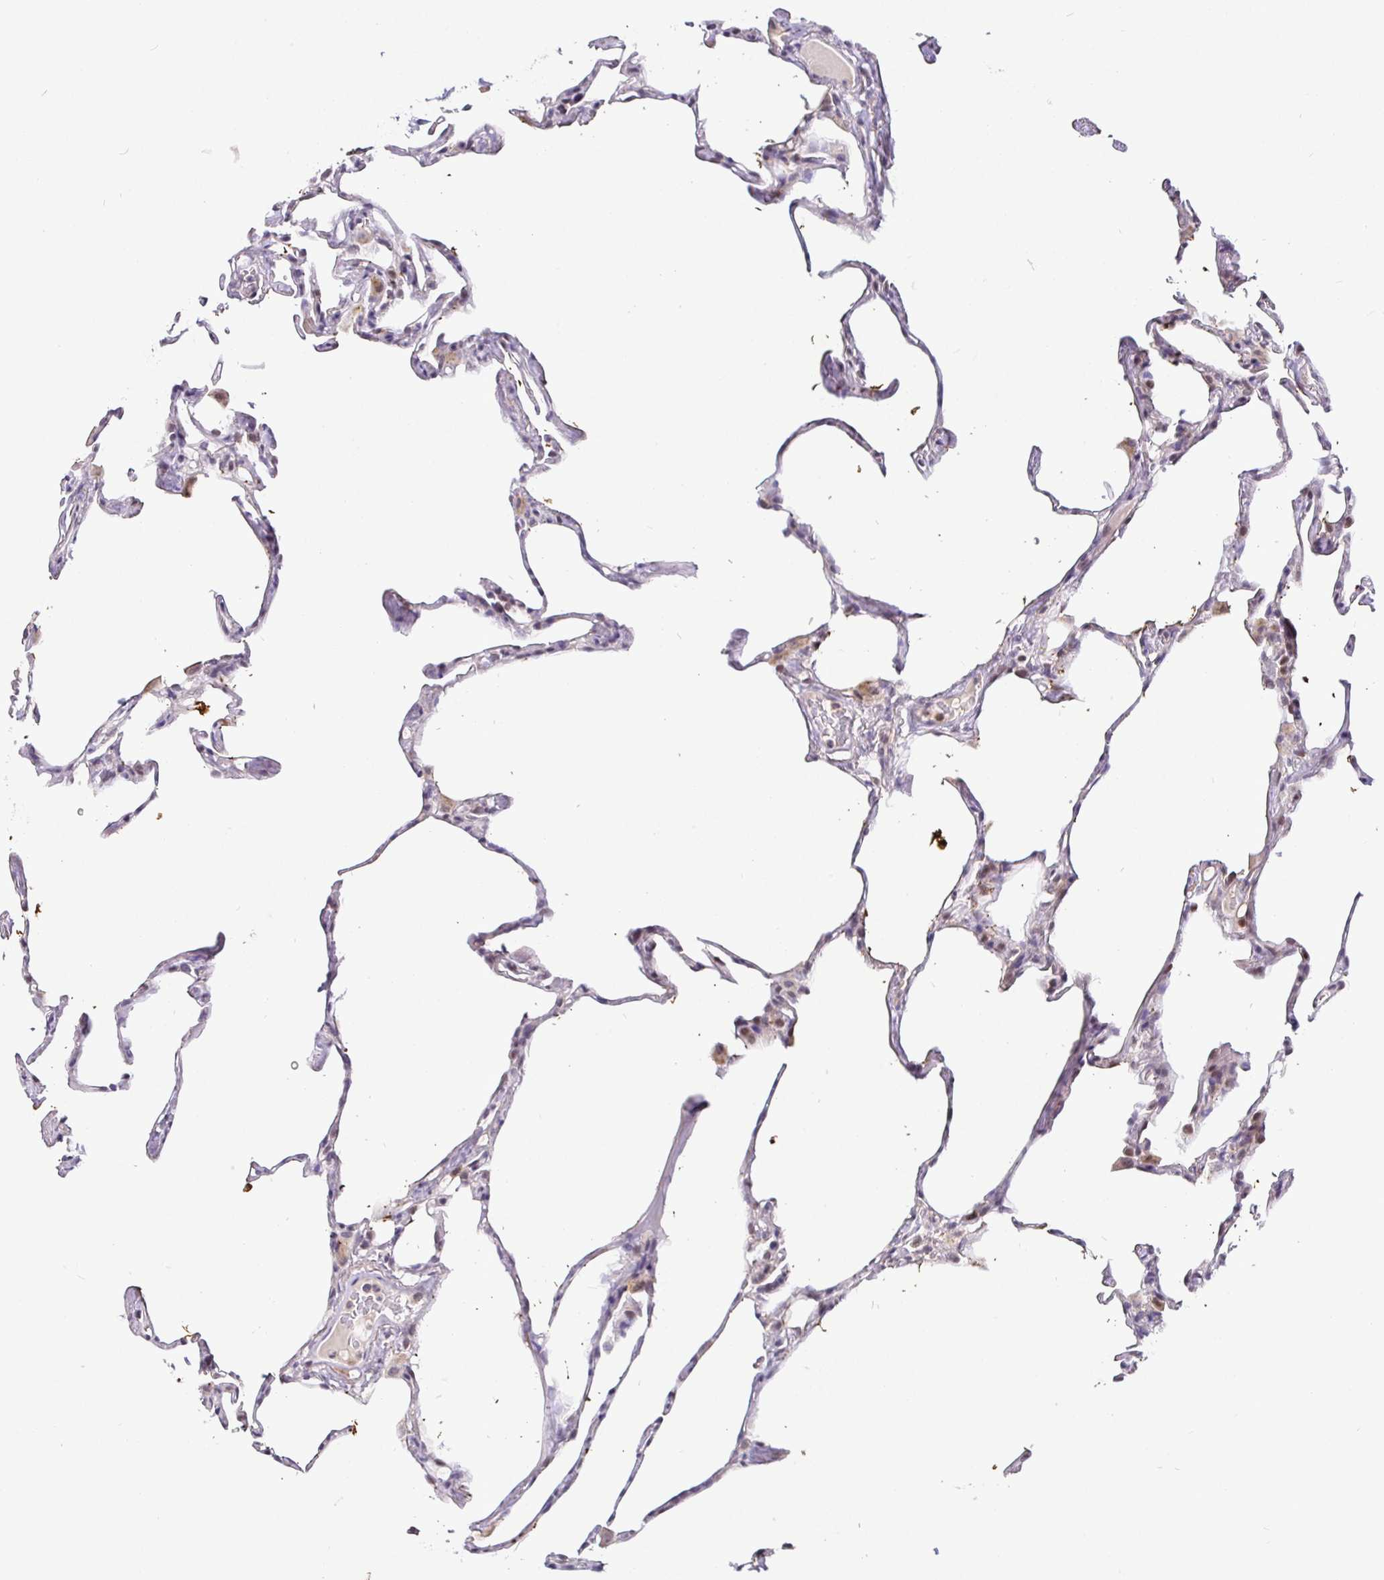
{"staining": {"intensity": "negative", "quantity": "none", "location": "none"}, "tissue": "lung", "cell_type": "Alveolar cells", "image_type": "normal", "snomed": [{"axis": "morphology", "description": "Normal tissue, NOS"}, {"axis": "topography", "description": "Lung"}], "caption": "Immunohistochemistry (IHC) photomicrograph of unremarkable lung: human lung stained with DAB reveals no significant protein expression in alveolar cells.", "gene": "NUP188", "patient": {"sex": "male", "age": 65}}